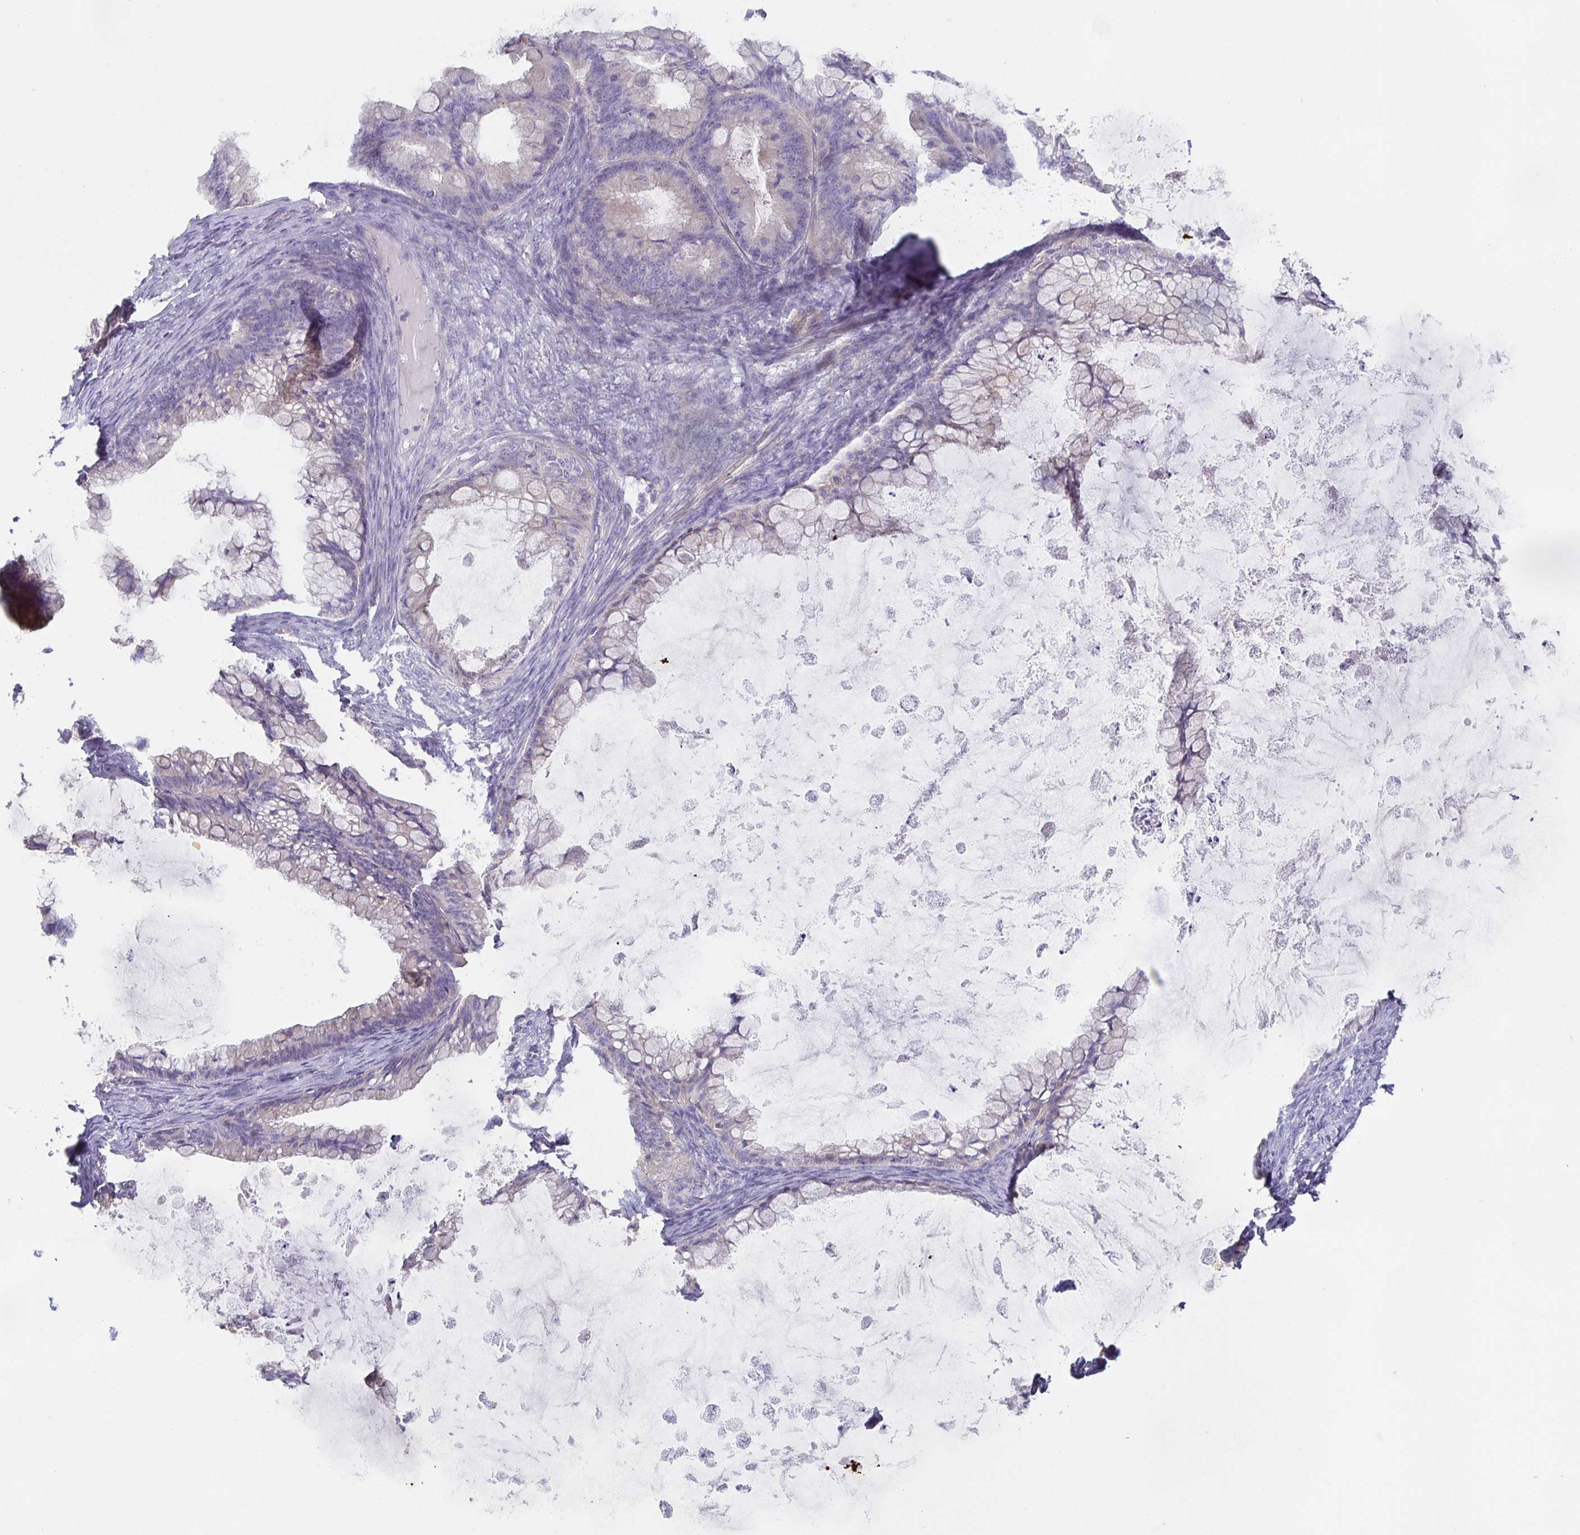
{"staining": {"intensity": "negative", "quantity": "none", "location": "none"}, "tissue": "ovarian cancer", "cell_type": "Tumor cells", "image_type": "cancer", "snomed": [{"axis": "morphology", "description": "Cystadenocarcinoma, mucinous, NOS"}, {"axis": "topography", "description": "Ovary"}], "caption": "Immunohistochemical staining of ovarian mucinous cystadenocarcinoma shows no significant expression in tumor cells. Brightfield microscopy of immunohistochemistry stained with DAB (3,3'-diaminobenzidine) (brown) and hematoxylin (blue), captured at high magnification.", "gene": "METTL22", "patient": {"sex": "female", "age": 35}}